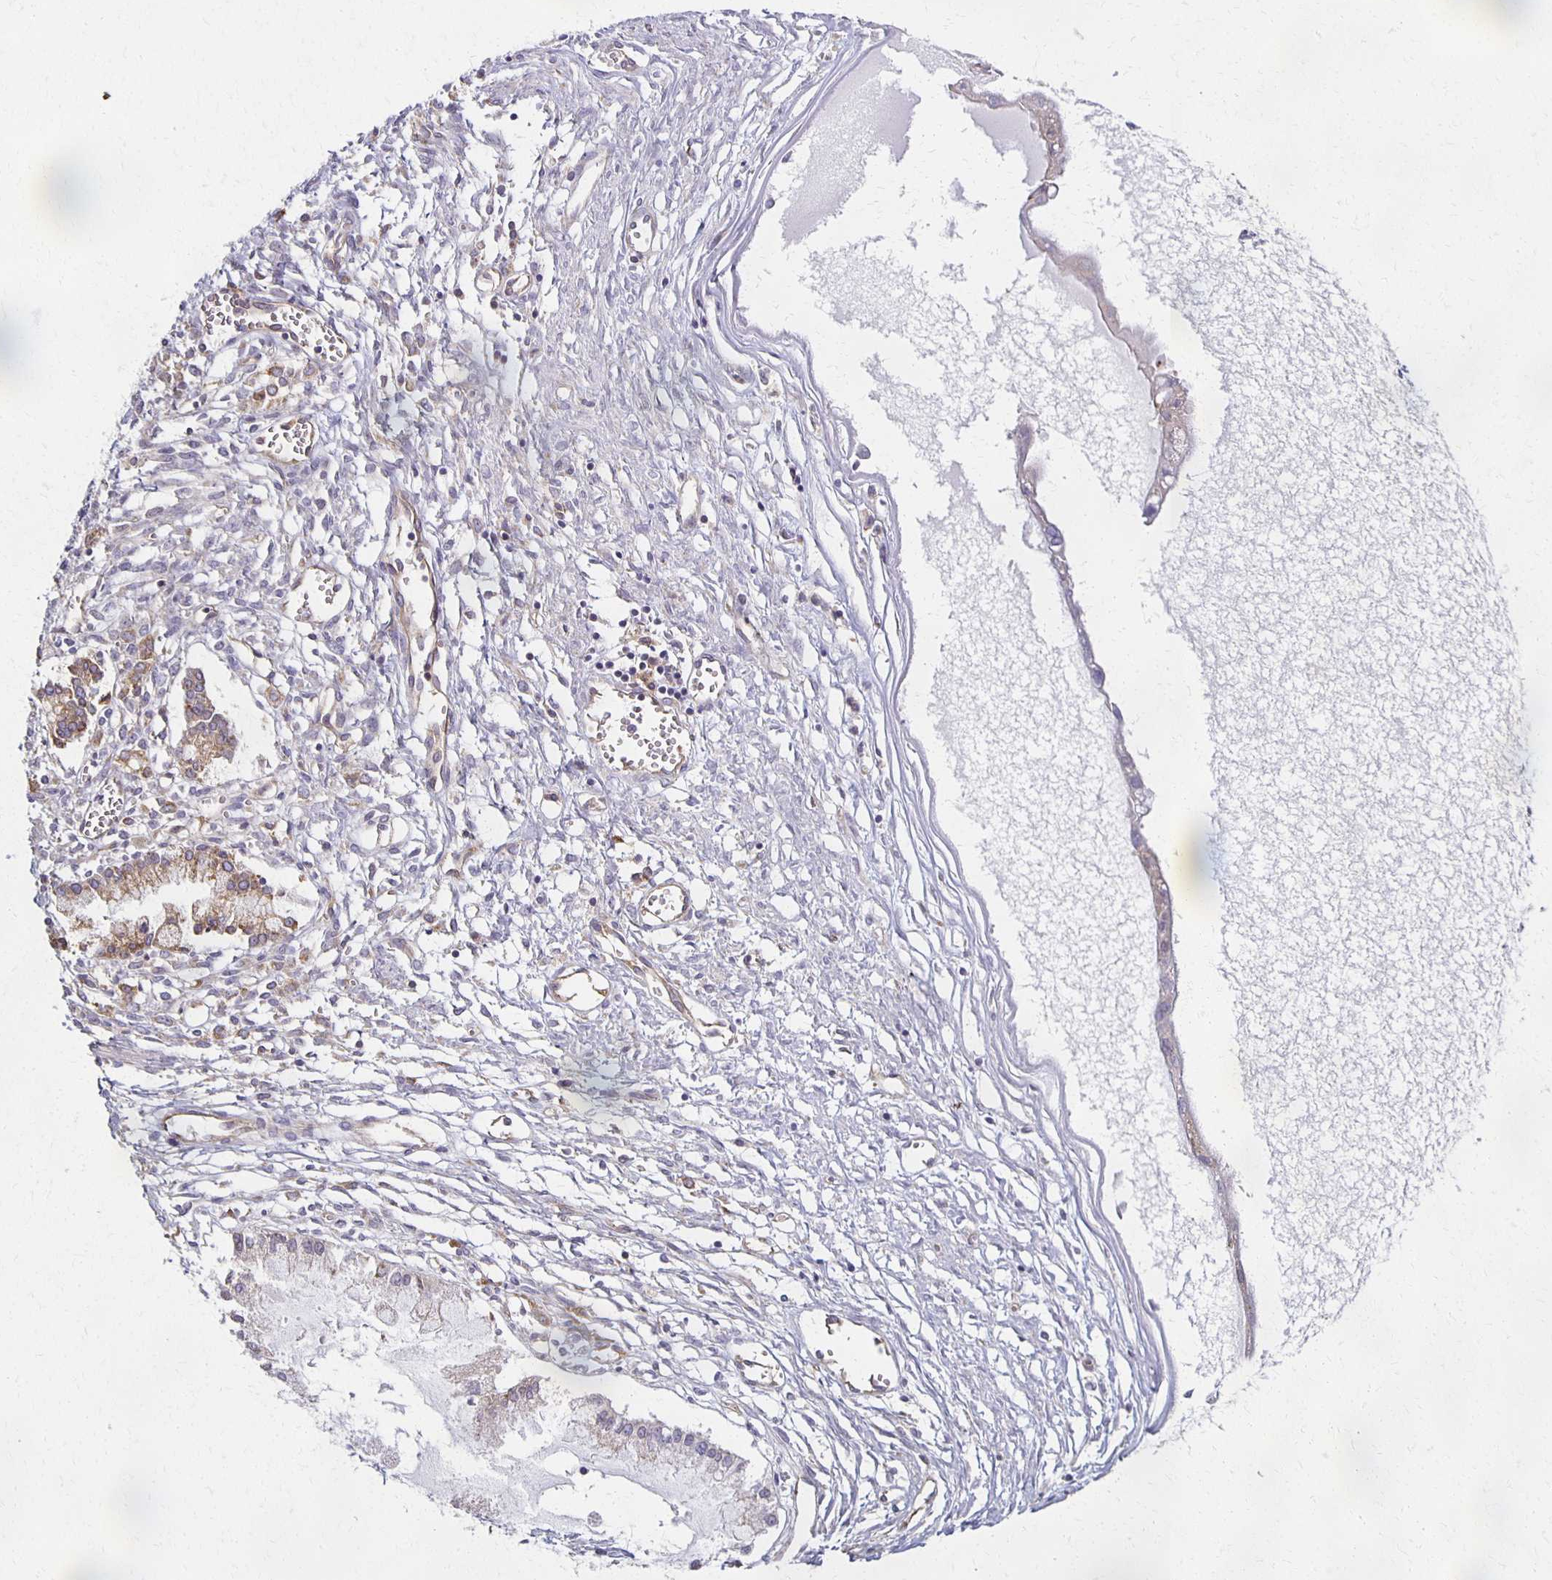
{"staining": {"intensity": "weak", "quantity": ">75%", "location": "cytoplasmic/membranous"}, "tissue": "ovarian cancer", "cell_type": "Tumor cells", "image_type": "cancer", "snomed": [{"axis": "morphology", "description": "Cystadenocarcinoma, mucinous, NOS"}, {"axis": "topography", "description": "Ovary"}], "caption": "Mucinous cystadenocarcinoma (ovarian) was stained to show a protein in brown. There is low levels of weak cytoplasmic/membranous expression in approximately >75% of tumor cells. (Stains: DAB (3,3'-diaminobenzidine) in brown, nuclei in blue, Microscopy: brightfield microscopy at high magnification).", "gene": "GPX4", "patient": {"sex": "female", "age": 34}}